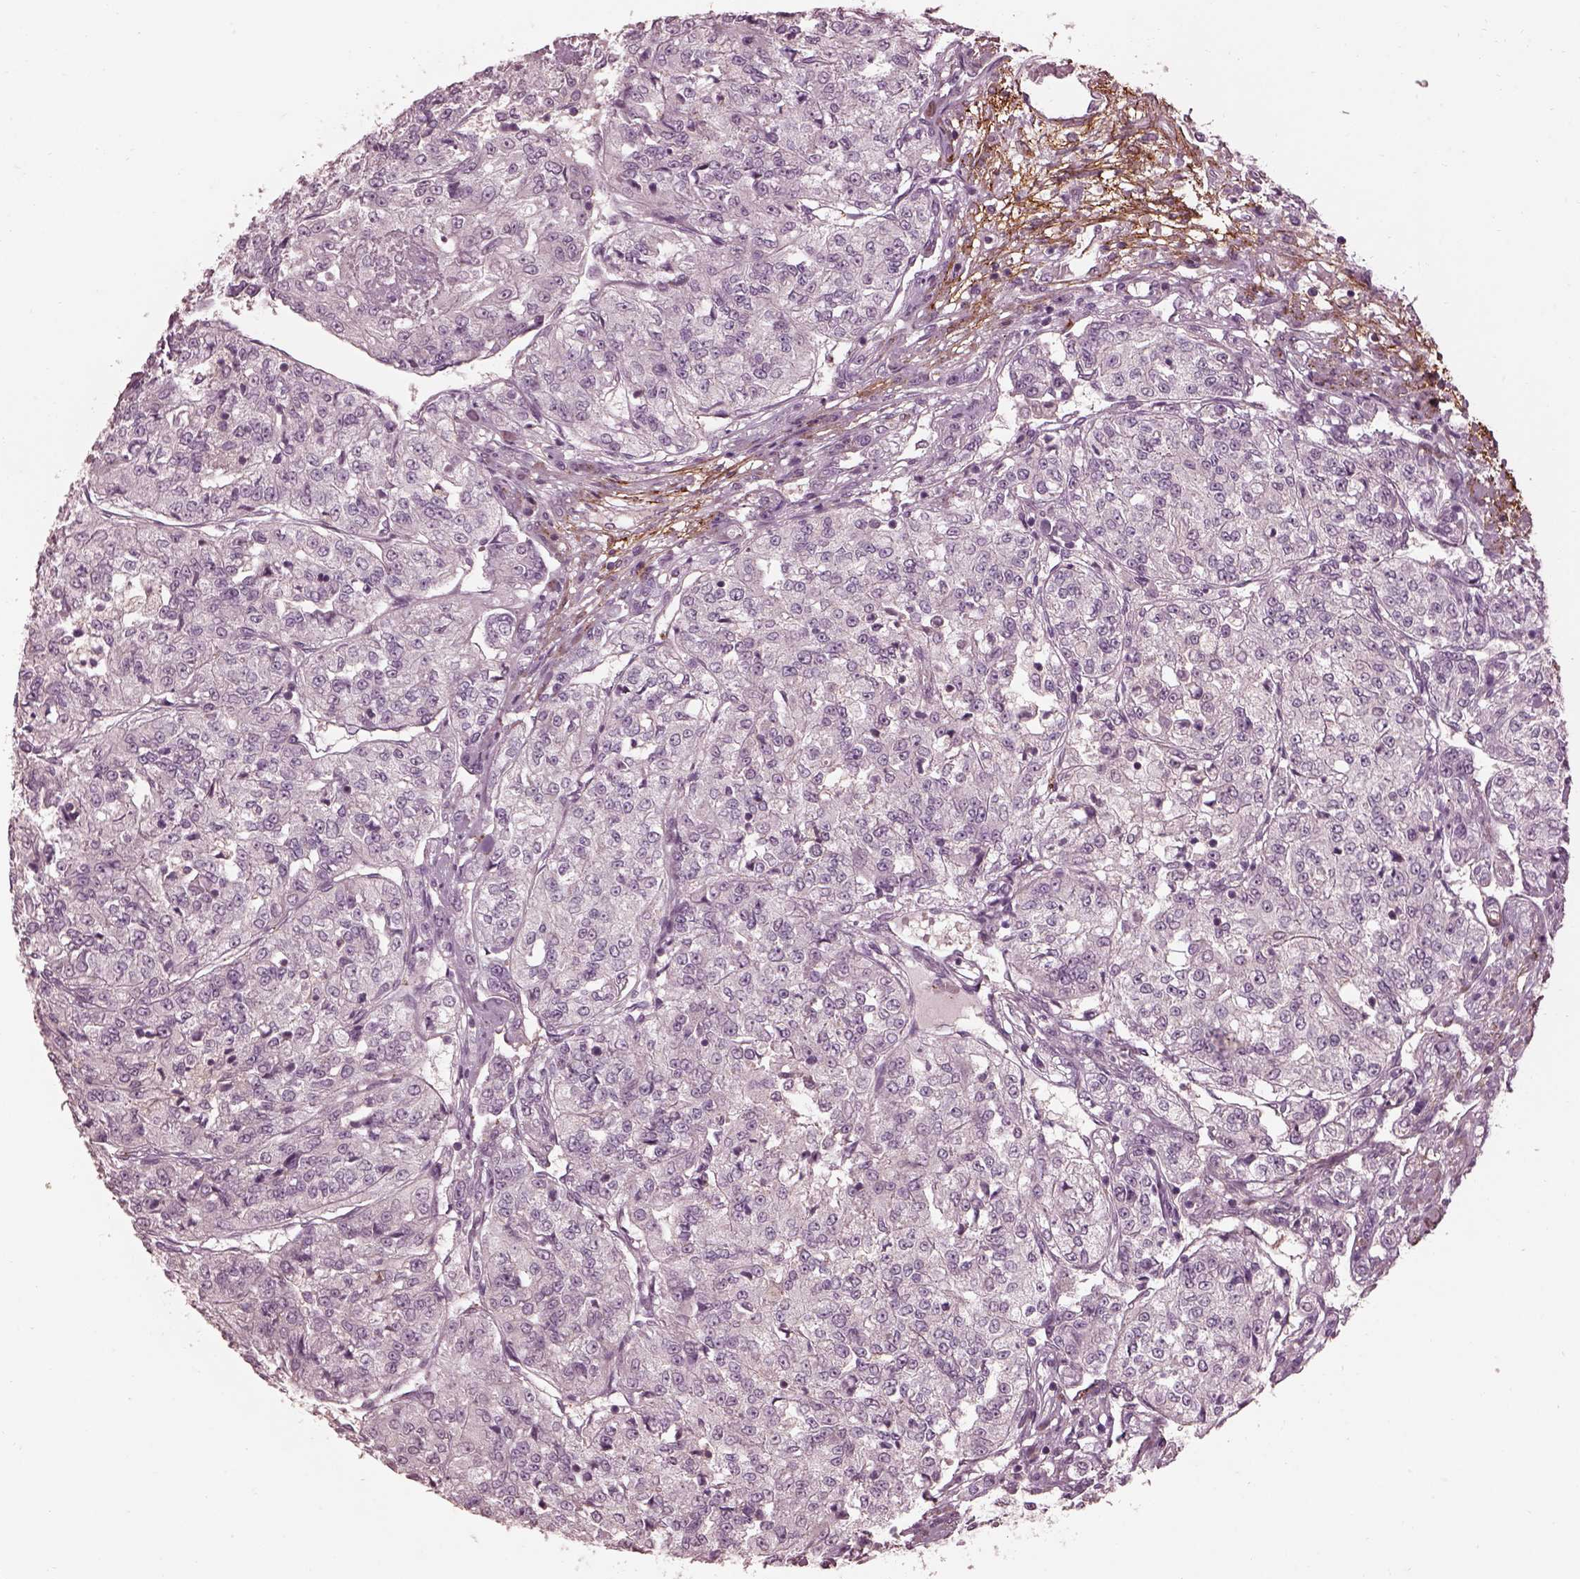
{"staining": {"intensity": "negative", "quantity": "none", "location": "none"}, "tissue": "renal cancer", "cell_type": "Tumor cells", "image_type": "cancer", "snomed": [{"axis": "morphology", "description": "Adenocarcinoma, NOS"}, {"axis": "topography", "description": "Kidney"}], "caption": "A micrograph of human renal cancer is negative for staining in tumor cells. (DAB (3,3'-diaminobenzidine) immunohistochemistry visualized using brightfield microscopy, high magnification).", "gene": "EFEMP1", "patient": {"sex": "female", "age": 63}}